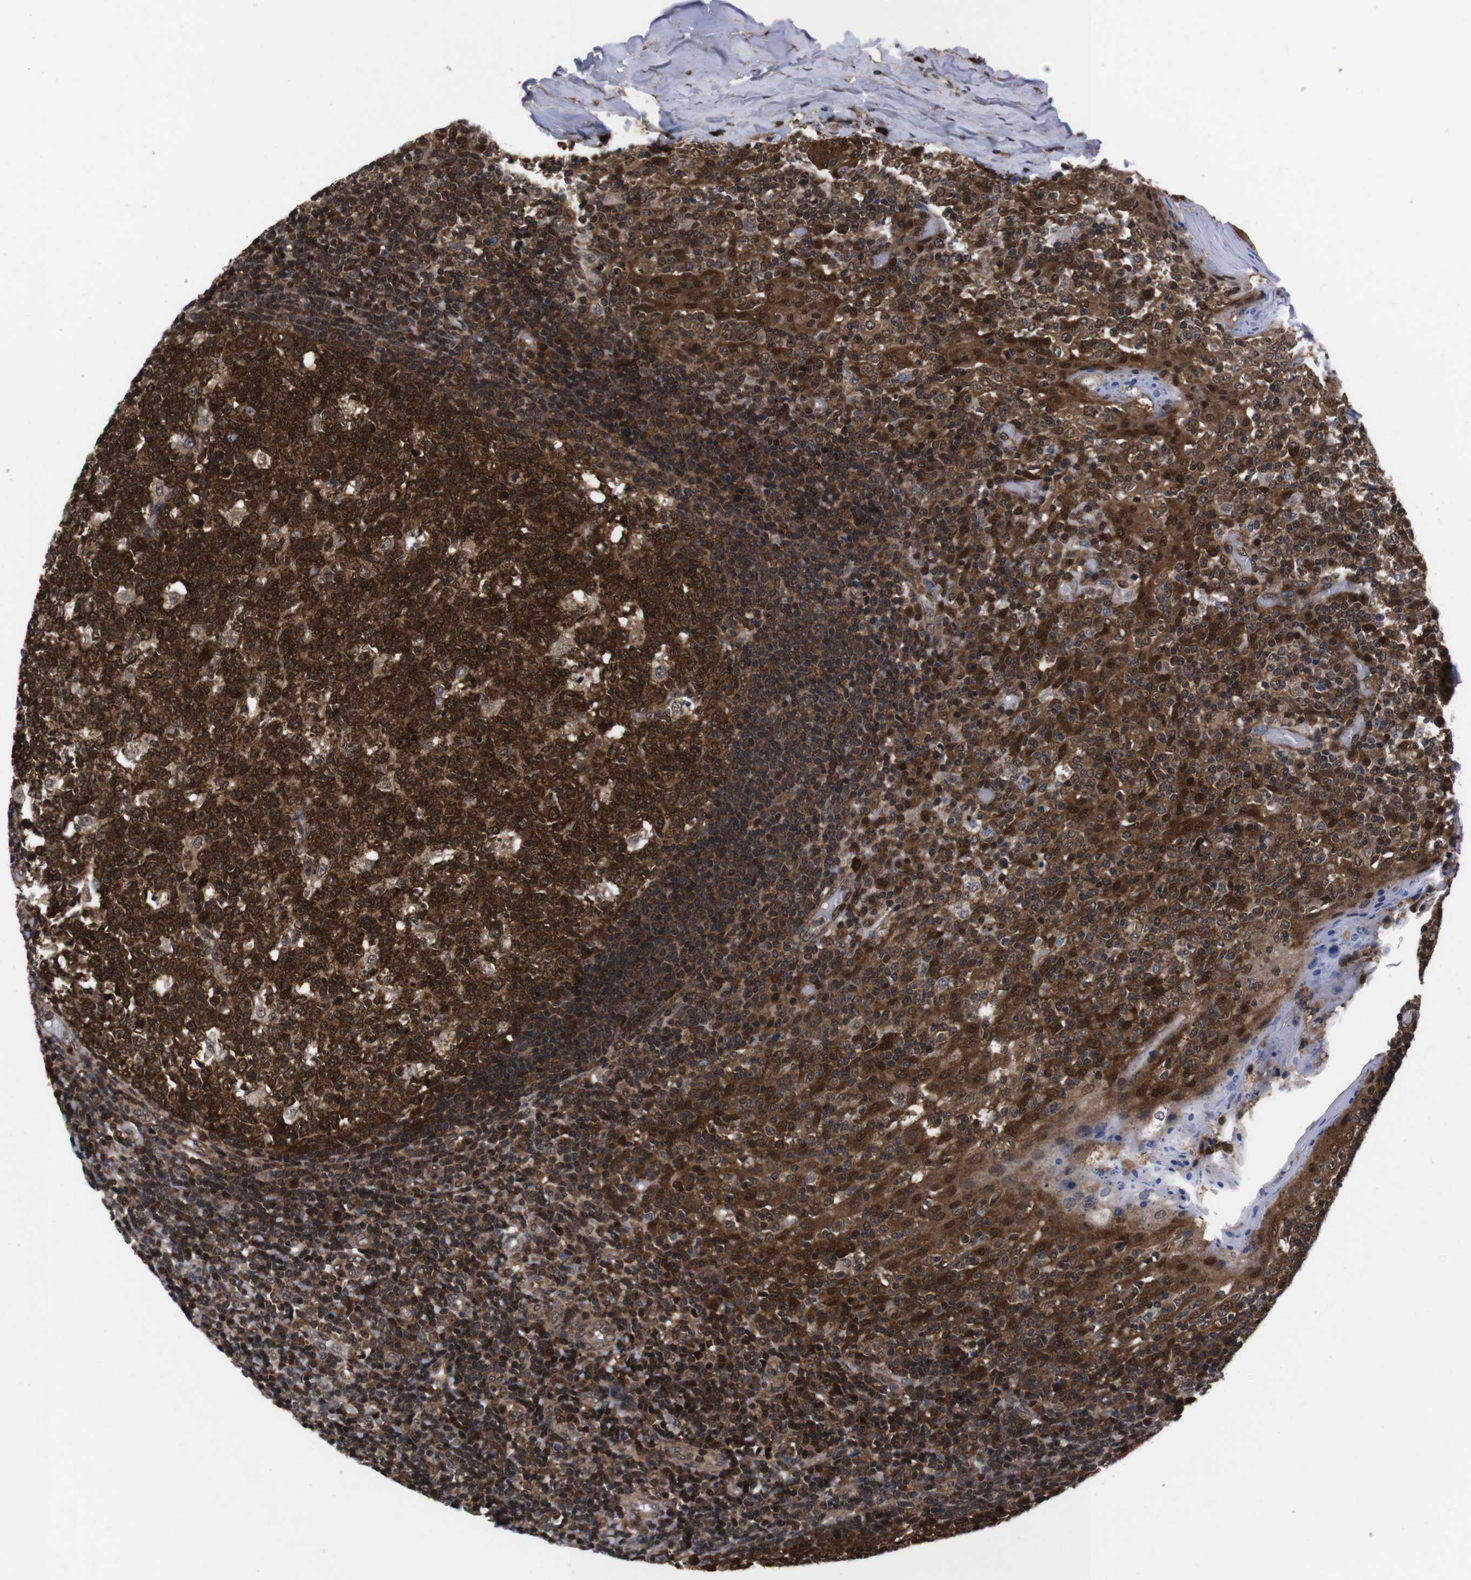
{"staining": {"intensity": "strong", "quantity": ">75%", "location": "cytoplasmic/membranous,nuclear"}, "tissue": "tonsil", "cell_type": "Germinal center cells", "image_type": "normal", "snomed": [{"axis": "morphology", "description": "Normal tissue, NOS"}, {"axis": "topography", "description": "Tonsil"}], "caption": "High-power microscopy captured an immunohistochemistry (IHC) histopathology image of normal tonsil, revealing strong cytoplasmic/membranous,nuclear staining in approximately >75% of germinal center cells. Using DAB (3,3'-diaminobenzidine) (brown) and hematoxylin (blue) stains, captured at high magnification using brightfield microscopy.", "gene": "UBQLN2", "patient": {"sex": "female", "age": 19}}